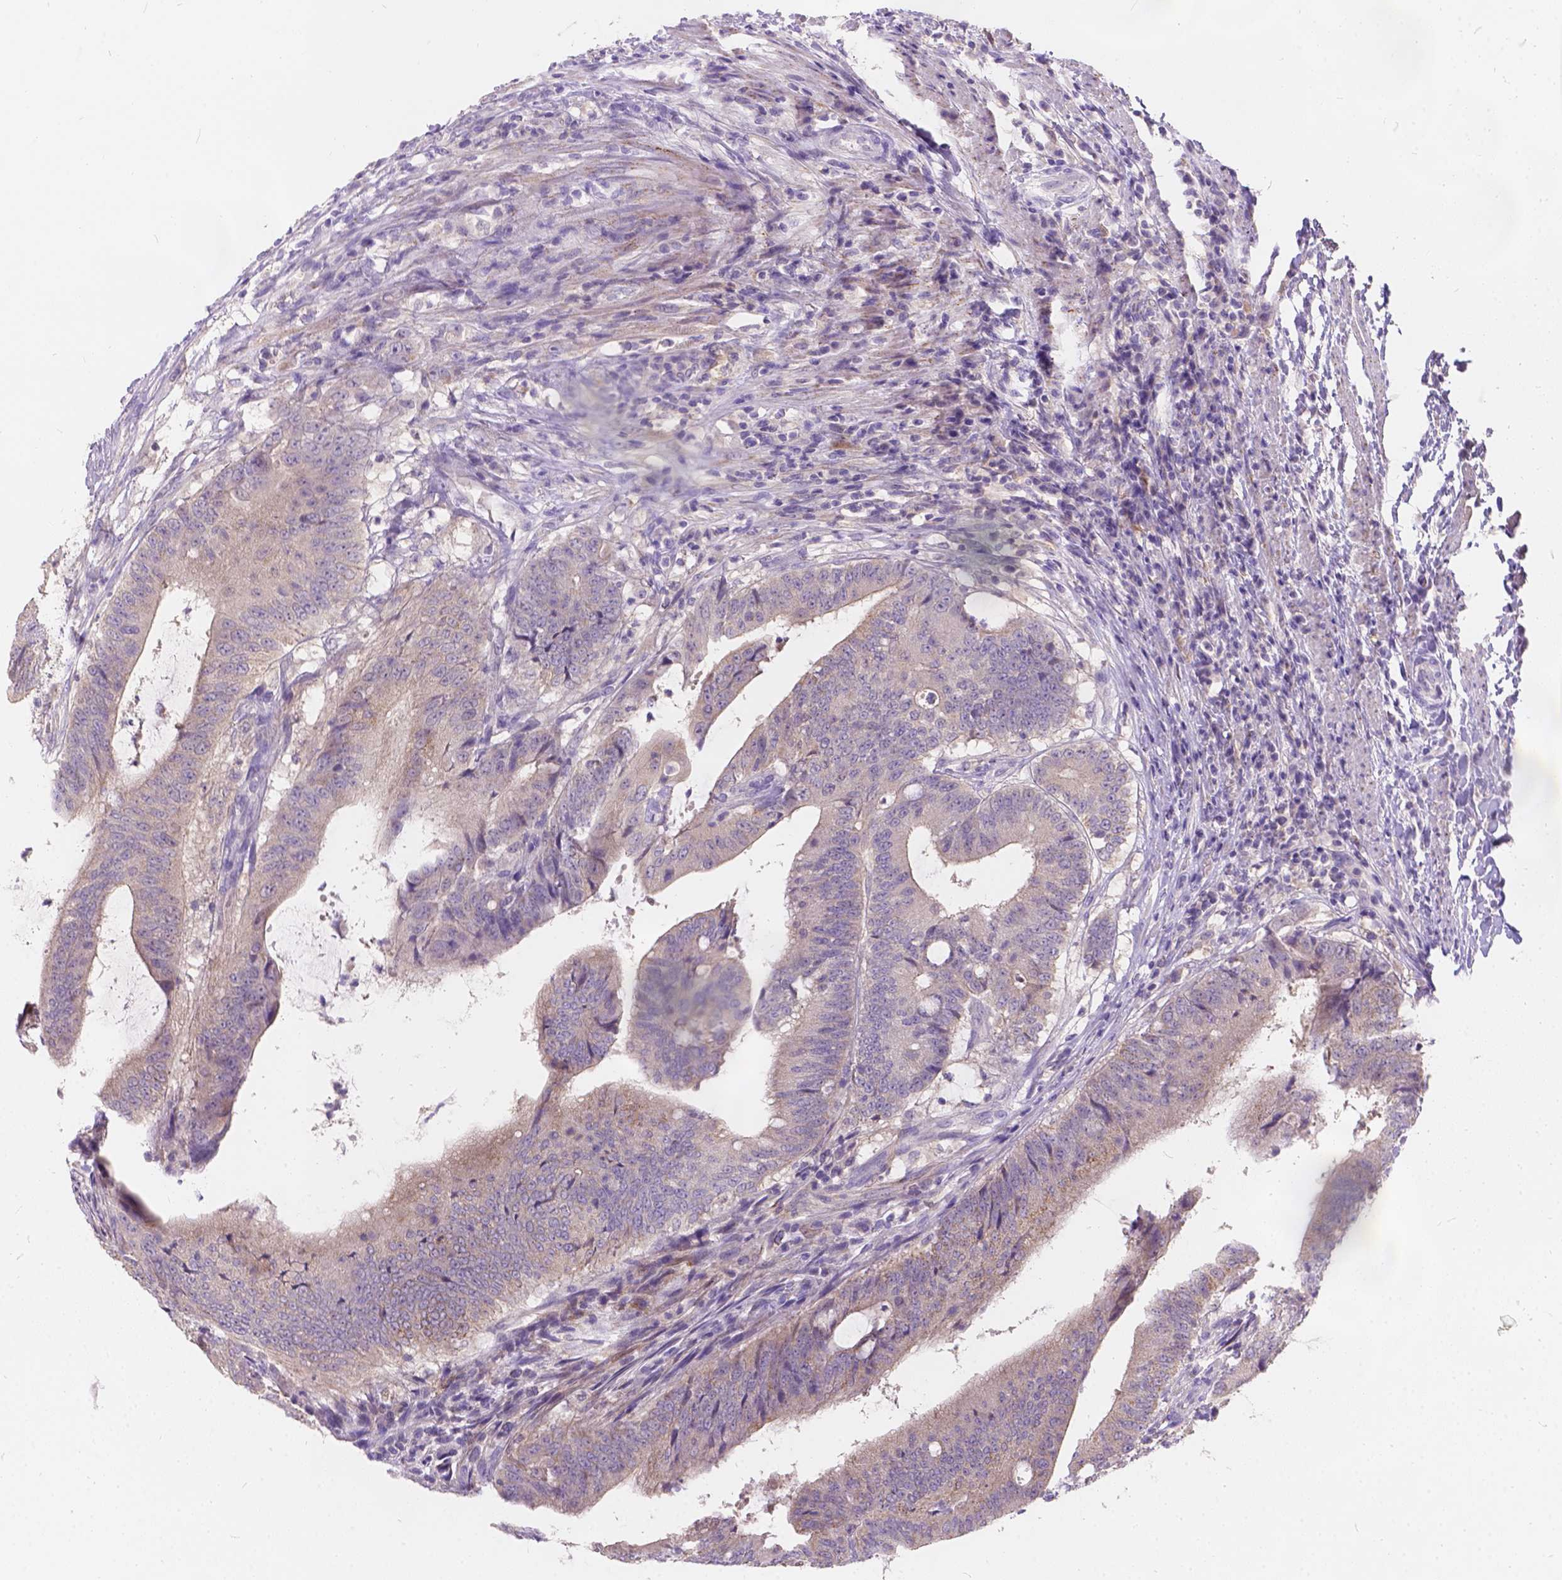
{"staining": {"intensity": "weak", "quantity": "25%-75%", "location": "cytoplasmic/membranous"}, "tissue": "colorectal cancer", "cell_type": "Tumor cells", "image_type": "cancer", "snomed": [{"axis": "morphology", "description": "Adenocarcinoma, NOS"}, {"axis": "topography", "description": "Colon"}], "caption": "IHC (DAB) staining of colorectal cancer (adenocarcinoma) shows weak cytoplasmic/membranous protein staining in approximately 25%-75% of tumor cells. The protein of interest is stained brown, and the nuclei are stained in blue (DAB (3,3'-diaminobenzidine) IHC with brightfield microscopy, high magnification).", "gene": "PEX11G", "patient": {"sex": "female", "age": 43}}